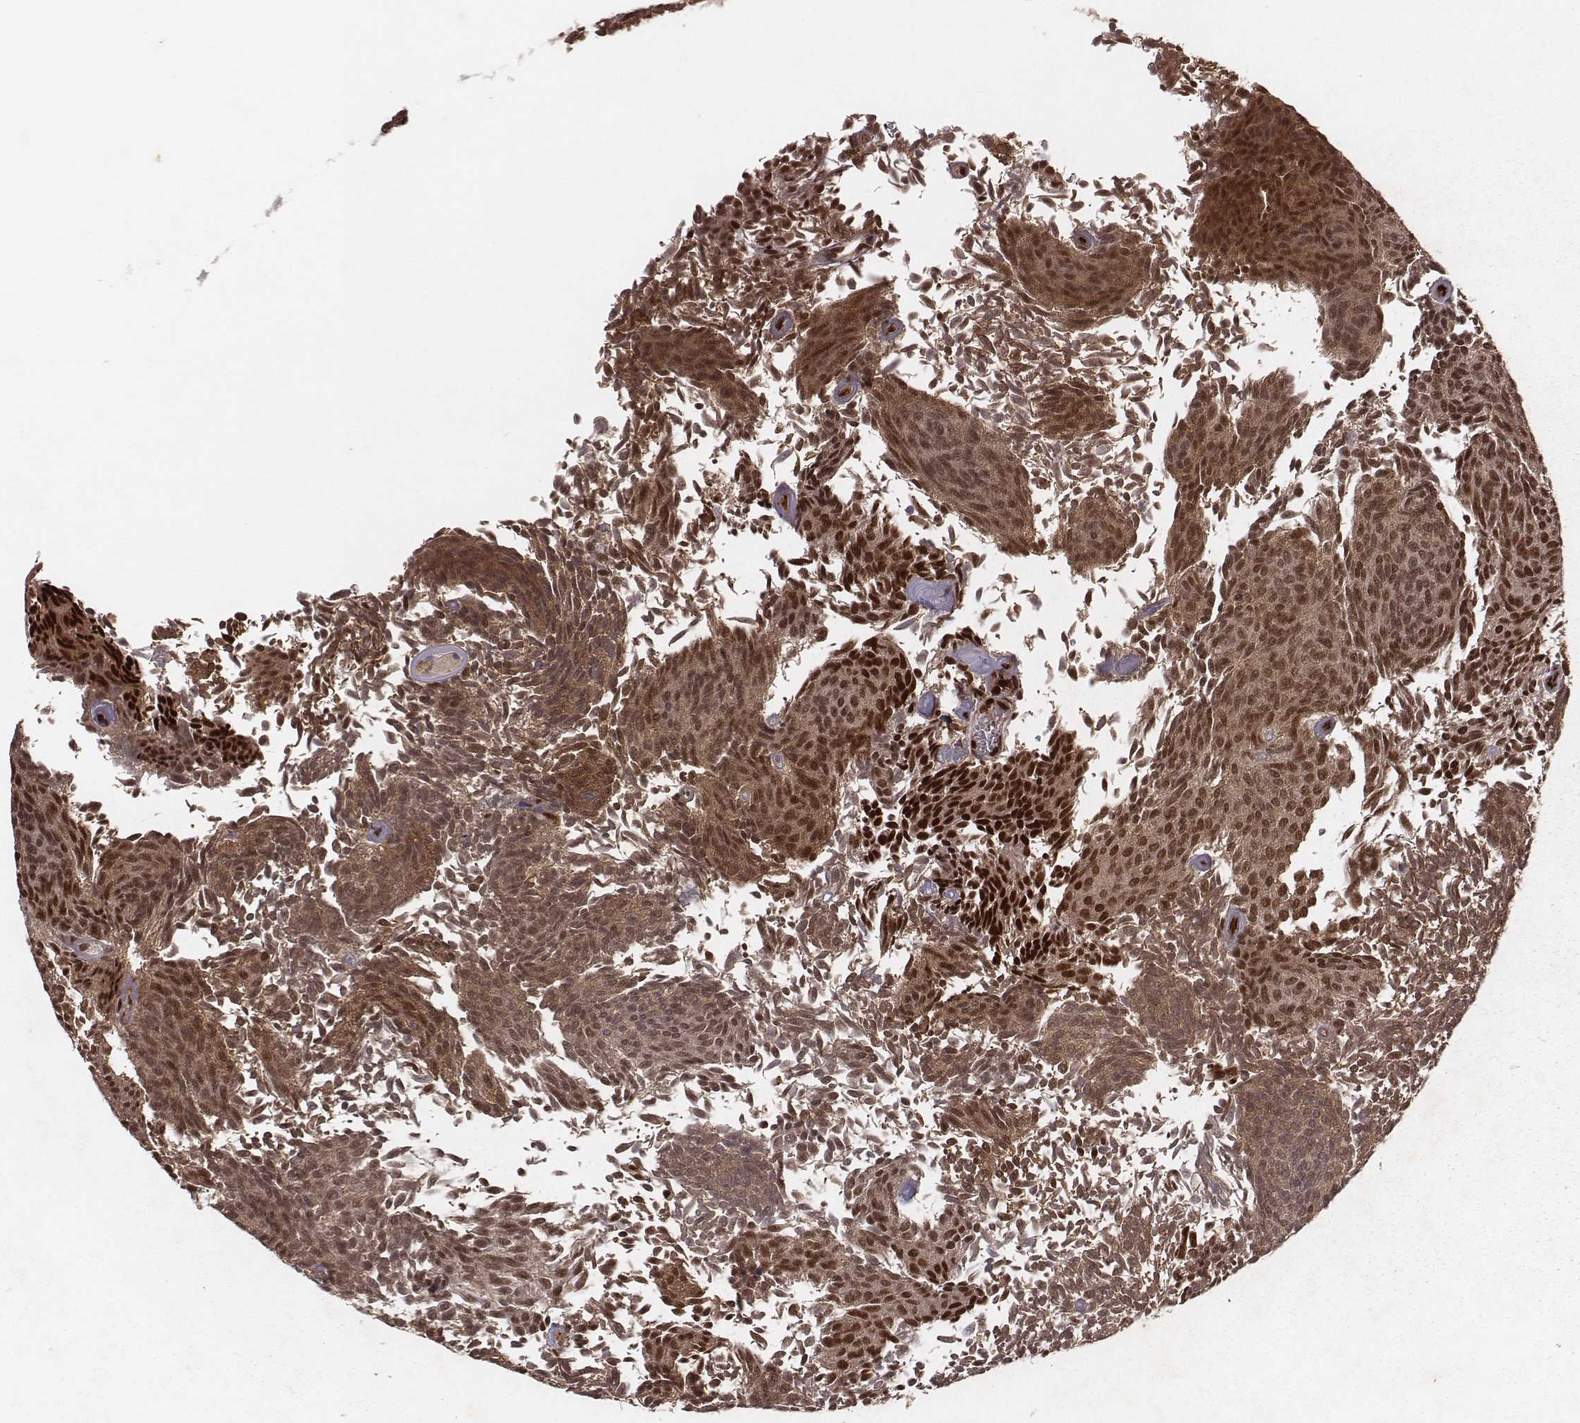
{"staining": {"intensity": "strong", "quantity": ">75%", "location": "cytoplasmic/membranous,nuclear"}, "tissue": "urothelial cancer", "cell_type": "Tumor cells", "image_type": "cancer", "snomed": [{"axis": "morphology", "description": "Urothelial carcinoma, Low grade"}, {"axis": "topography", "description": "Urinary bladder"}], "caption": "A histopathology image of human urothelial cancer stained for a protein demonstrates strong cytoplasmic/membranous and nuclear brown staining in tumor cells.", "gene": "TXLNA", "patient": {"sex": "male", "age": 77}}